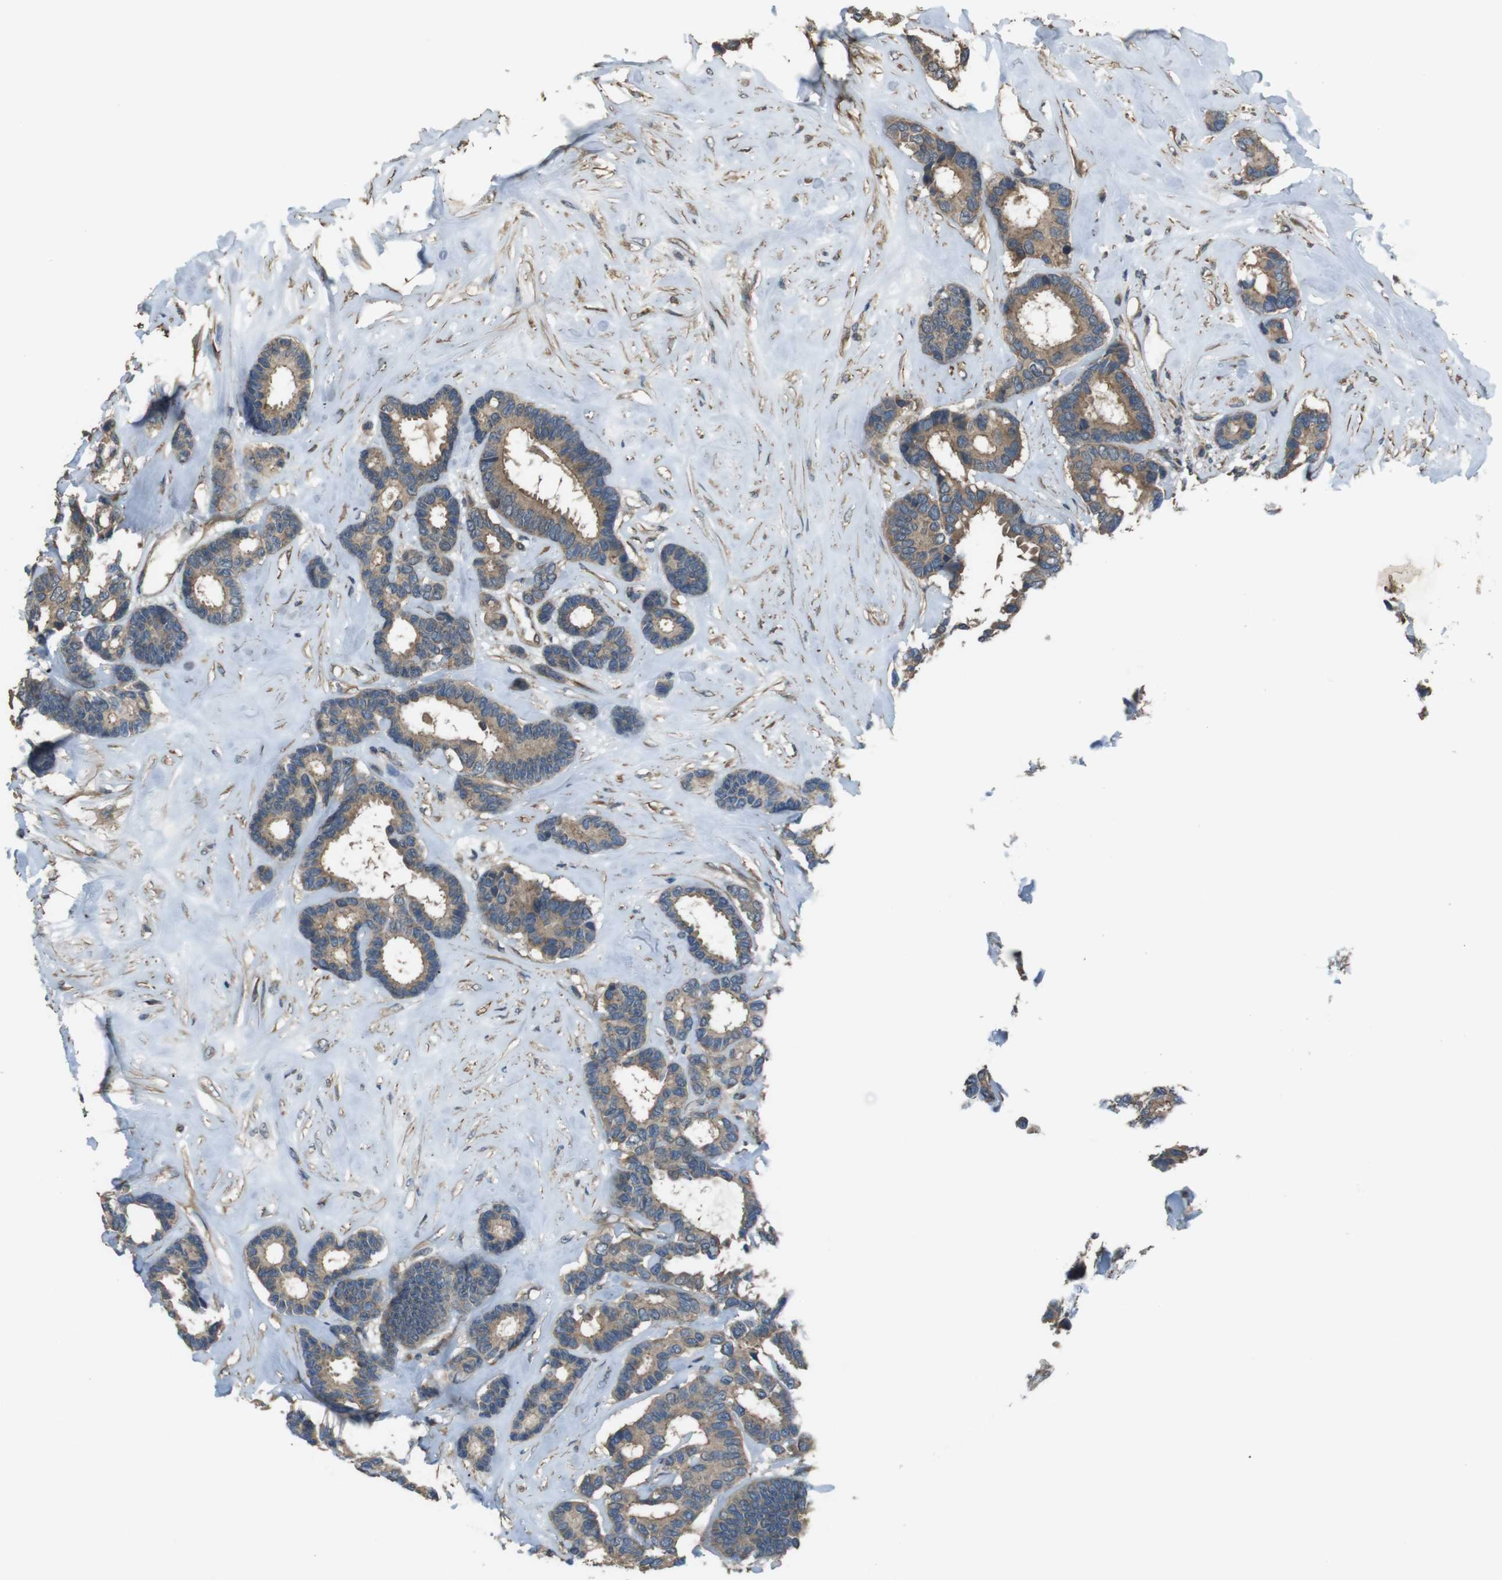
{"staining": {"intensity": "moderate", "quantity": ">75%", "location": "cytoplasmic/membranous"}, "tissue": "breast cancer", "cell_type": "Tumor cells", "image_type": "cancer", "snomed": [{"axis": "morphology", "description": "Duct carcinoma"}, {"axis": "topography", "description": "Breast"}], "caption": "The immunohistochemical stain highlights moderate cytoplasmic/membranous staining in tumor cells of breast cancer (infiltrating ductal carcinoma) tissue. Ihc stains the protein in brown and the nuclei are stained blue.", "gene": "FUT2", "patient": {"sex": "female", "age": 87}}